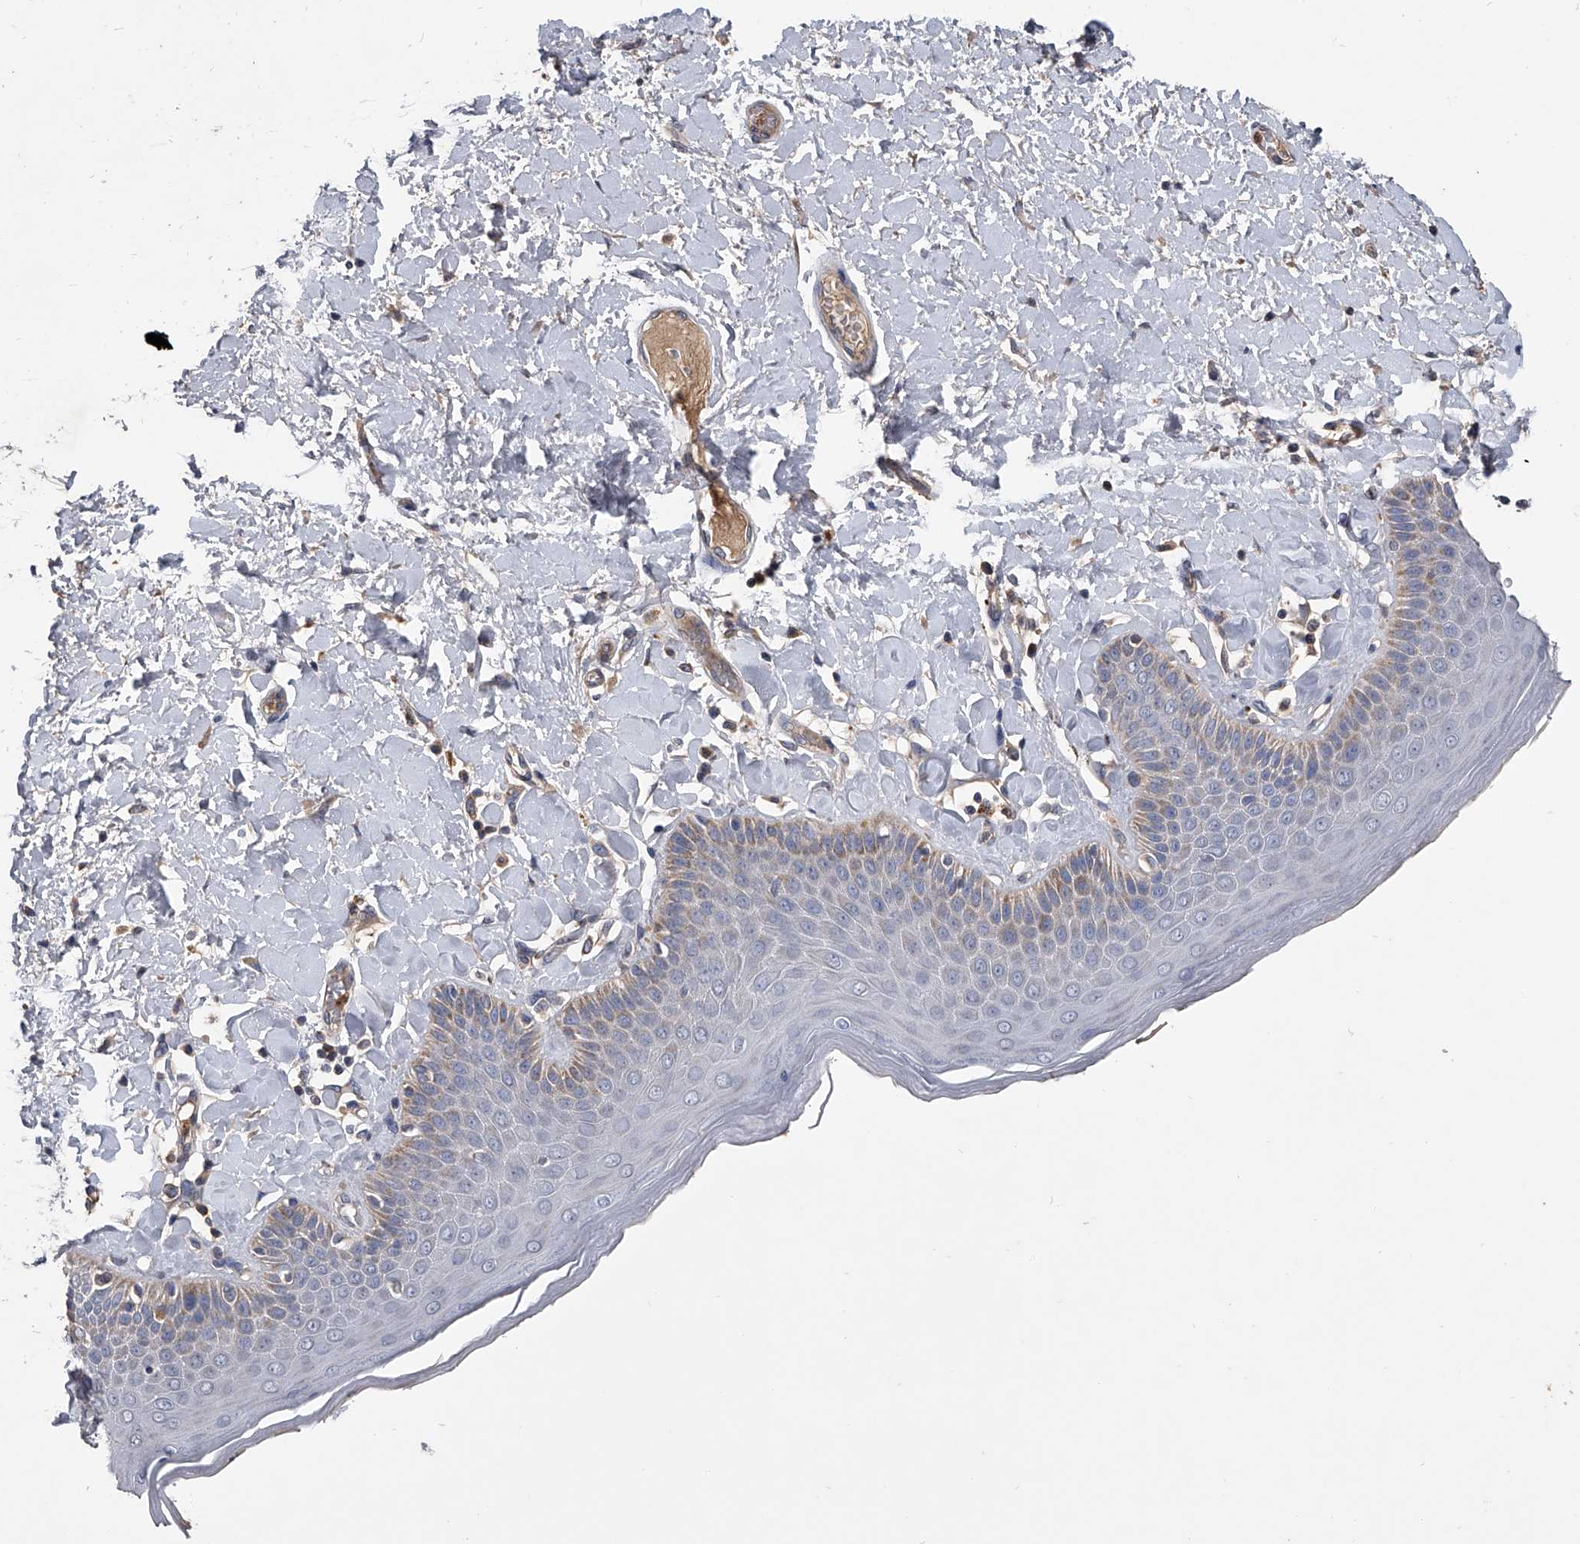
{"staining": {"intensity": "weak", "quantity": "25%-75%", "location": "cytoplasmic/membranous"}, "tissue": "skin", "cell_type": "Epidermal cells", "image_type": "normal", "snomed": [{"axis": "morphology", "description": "Normal tissue, NOS"}, {"axis": "topography", "description": "Anal"}], "caption": "Protein expression analysis of benign skin demonstrates weak cytoplasmic/membranous positivity in approximately 25%-75% of epidermal cells.", "gene": "NRP1", "patient": {"sex": "male", "age": 69}}